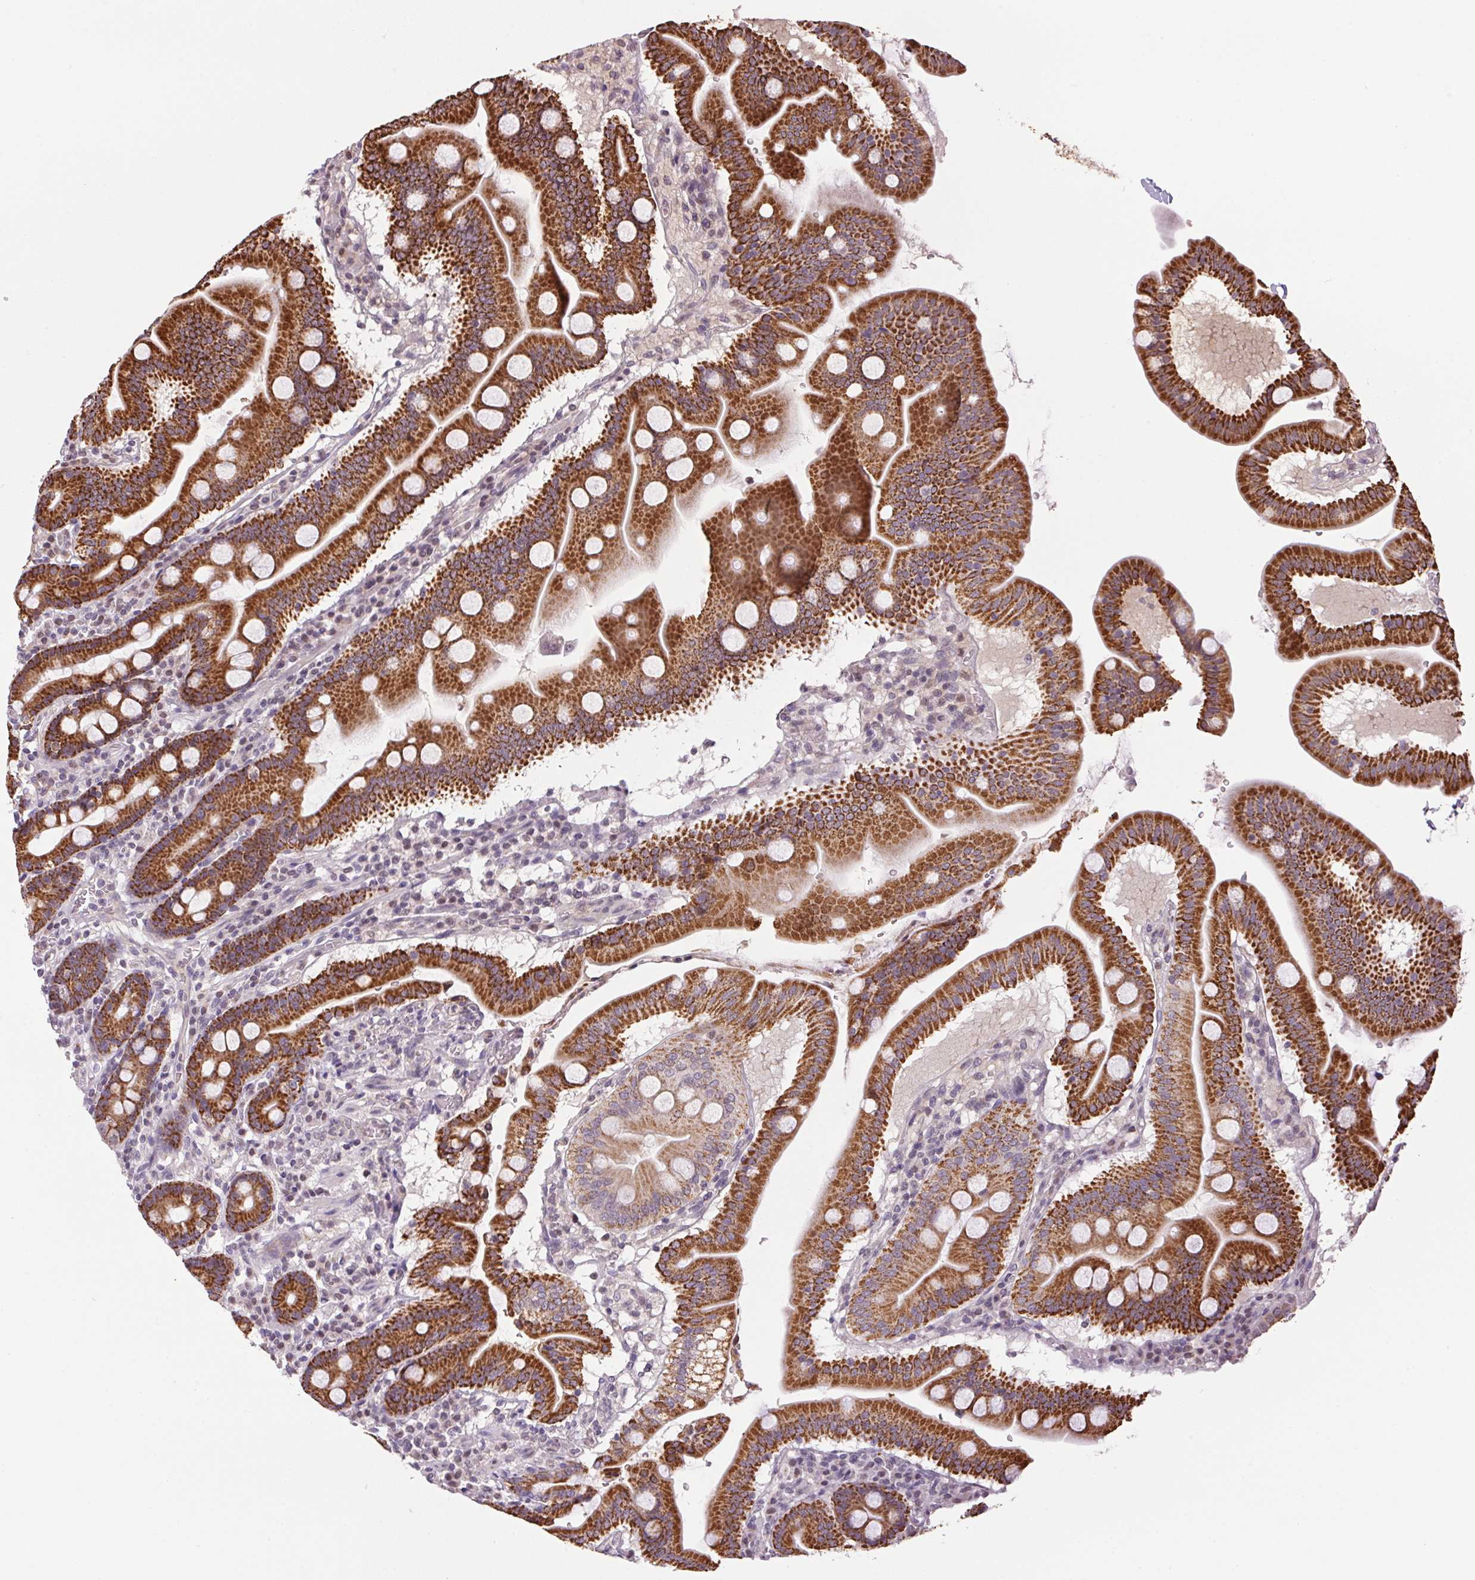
{"staining": {"intensity": "strong", "quantity": ">75%", "location": "cytoplasmic/membranous"}, "tissue": "duodenum", "cell_type": "Glandular cells", "image_type": "normal", "snomed": [{"axis": "morphology", "description": "Normal tissue, NOS"}, {"axis": "topography", "description": "Pancreas"}, {"axis": "topography", "description": "Duodenum"}], "caption": "Immunohistochemical staining of normal human duodenum exhibits strong cytoplasmic/membranous protein staining in about >75% of glandular cells. (Stains: DAB in brown, nuclei in blue, Microscopy: brightfield microscopy at high magnification).", "gene": "SC5D", "patient": {"sex": "male", "age": 59}}